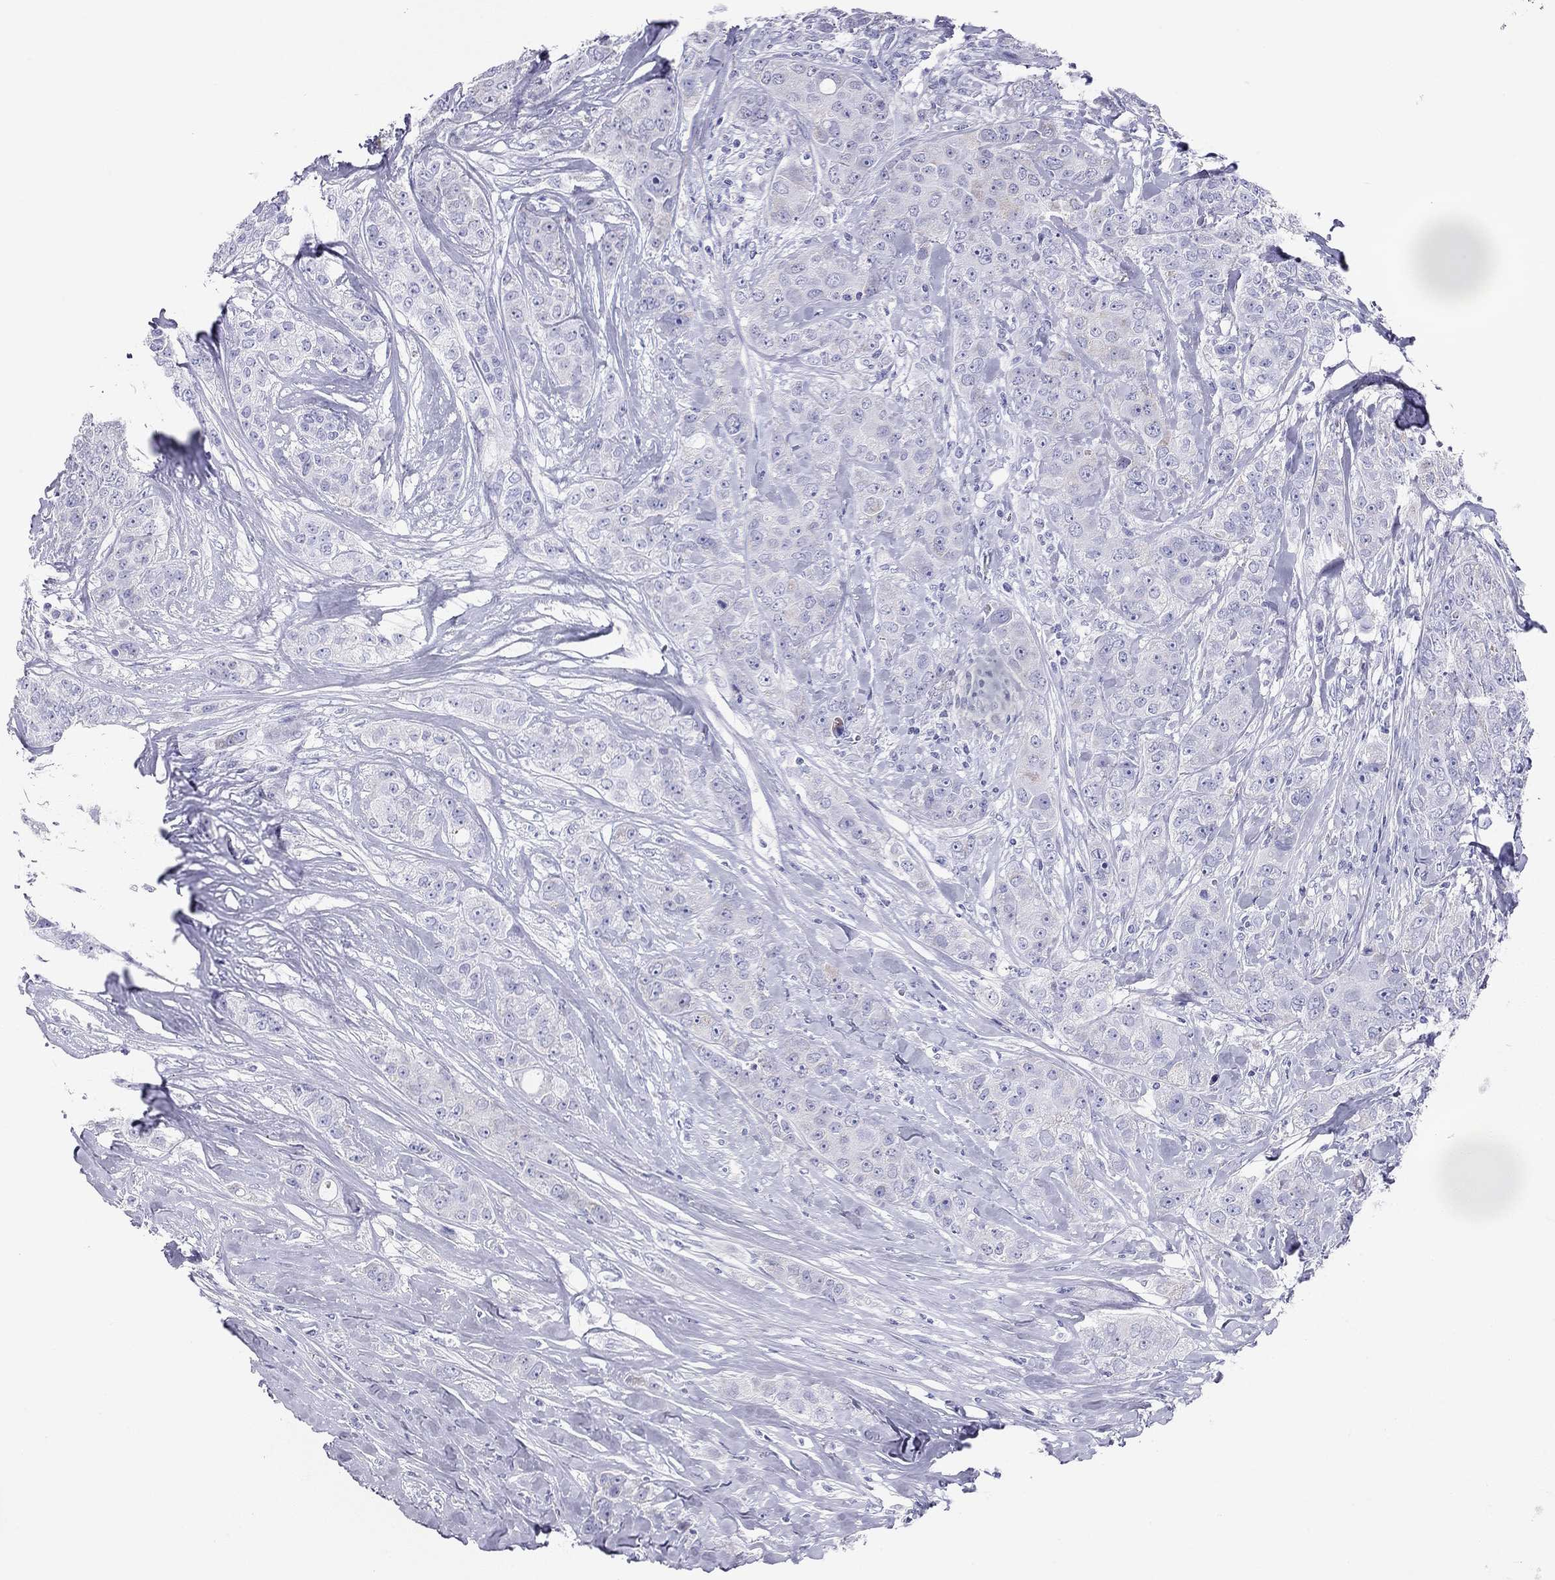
{"staining": {"intensity": "negative", "quantity": "none", "location": "none"}, "tissue": "breast cancer", "cell_type": "Tumor cells", "image_type": "cancer", "snomed": [{"axis": "morphology", "description": "Duct carcinoma"}, {"axis": "topography", "description": "Breast"}], "caption": "IHC of breast infiltrating ductal carcinoma reveals no positivity in tumor cells. (DAB (3,3'-diaminobenzidine) immunohistochemistry (IHC) visualized using brightfield microscopy, high magnification).", "gene": "DPY19L2", "patient": {"sex": "female", "age": 43}}